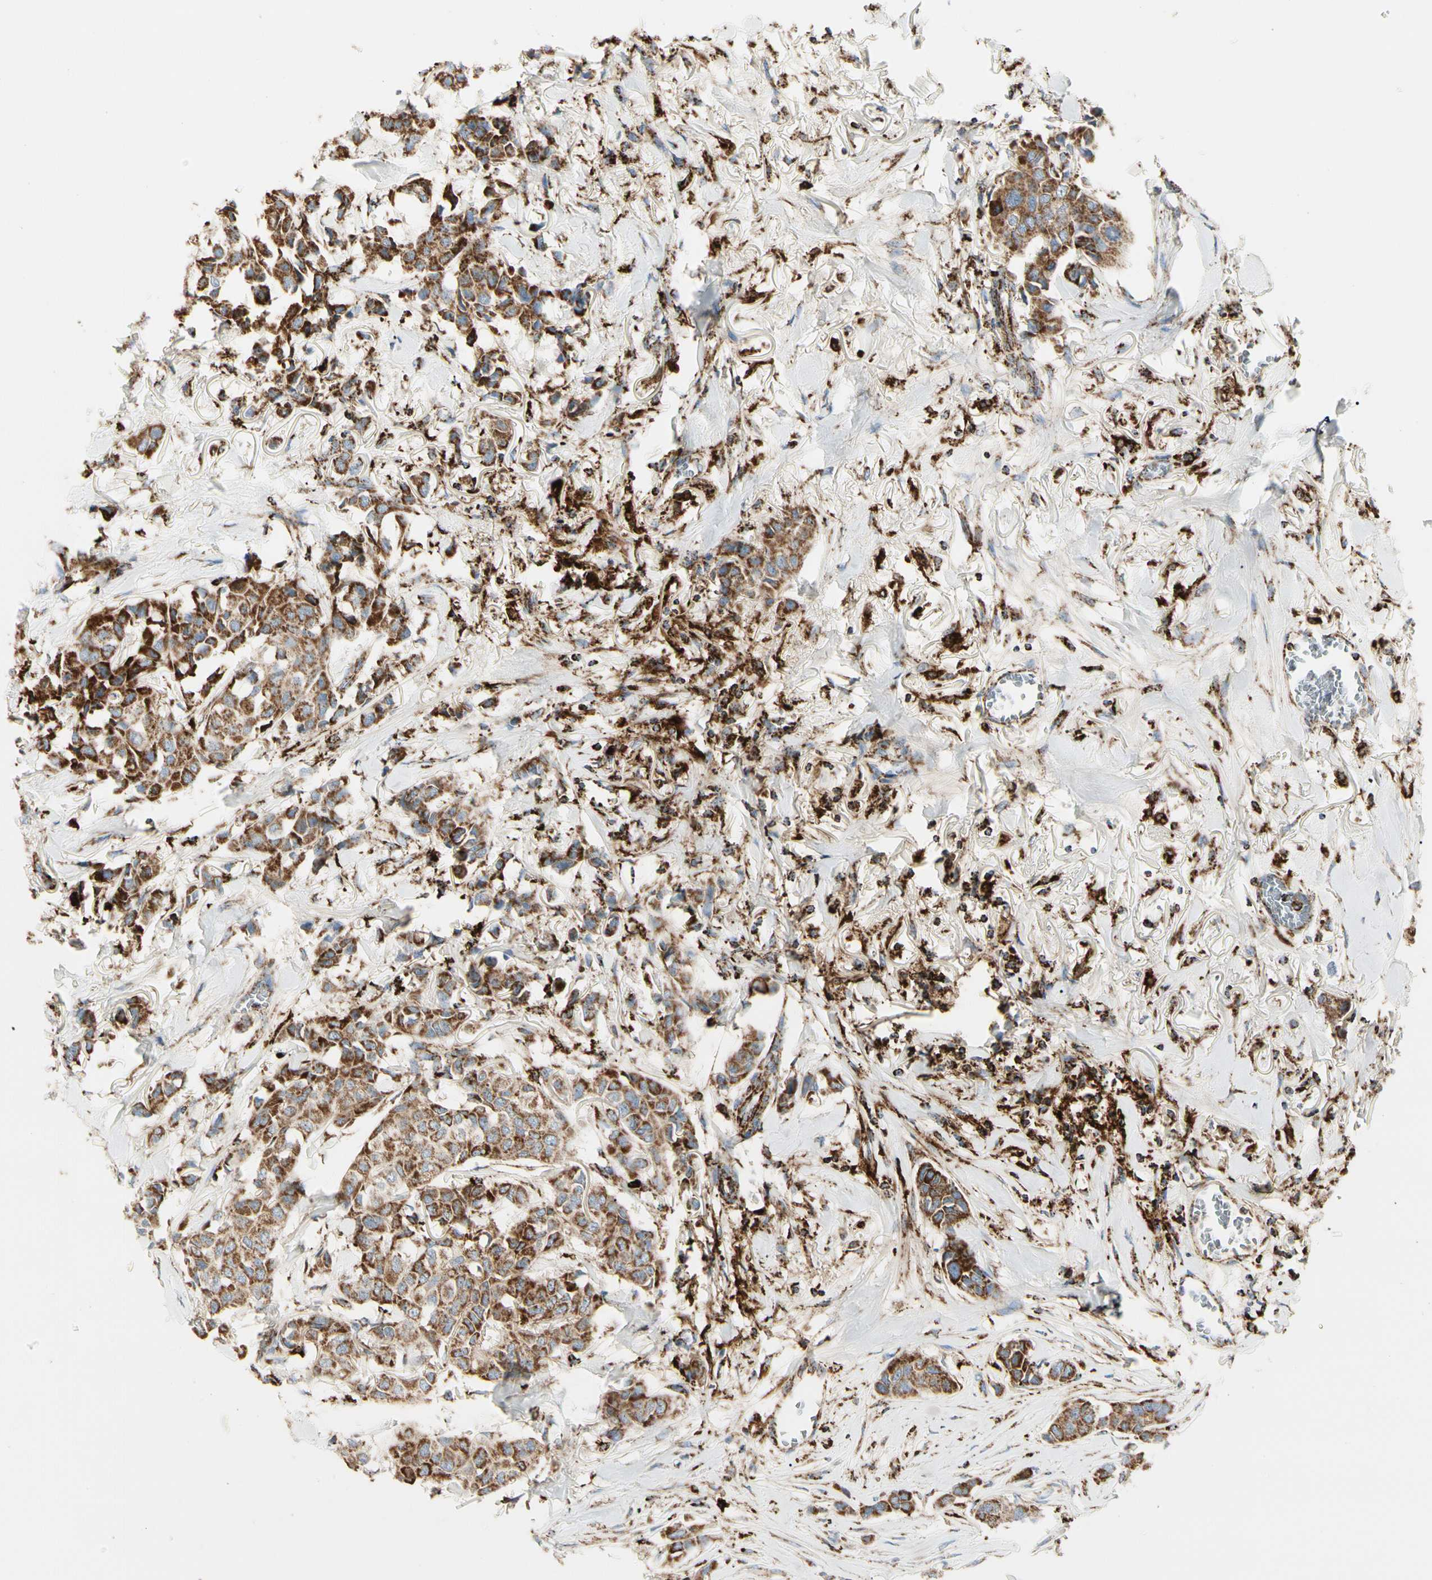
{"staining": {"intensity": "strong", "quantity": ">75%", "location": "cytoplasmic/membranous"}, "tissue": "breast cancer", "cell_type": "Tumor cells", "image_type": "cancer", "snomed": [{"axis": "morphology", "description": "Duct carcinoma"}, {"axis": "topography", "description": "Breast"}], "caption": "Tumor cells exhibit strong cytoplasmic/membranous expression in about >75% of cells in breast invasive ductal carcinoma.", "gene": "ME2", "patient": {"sex": "female", "age": 80}}